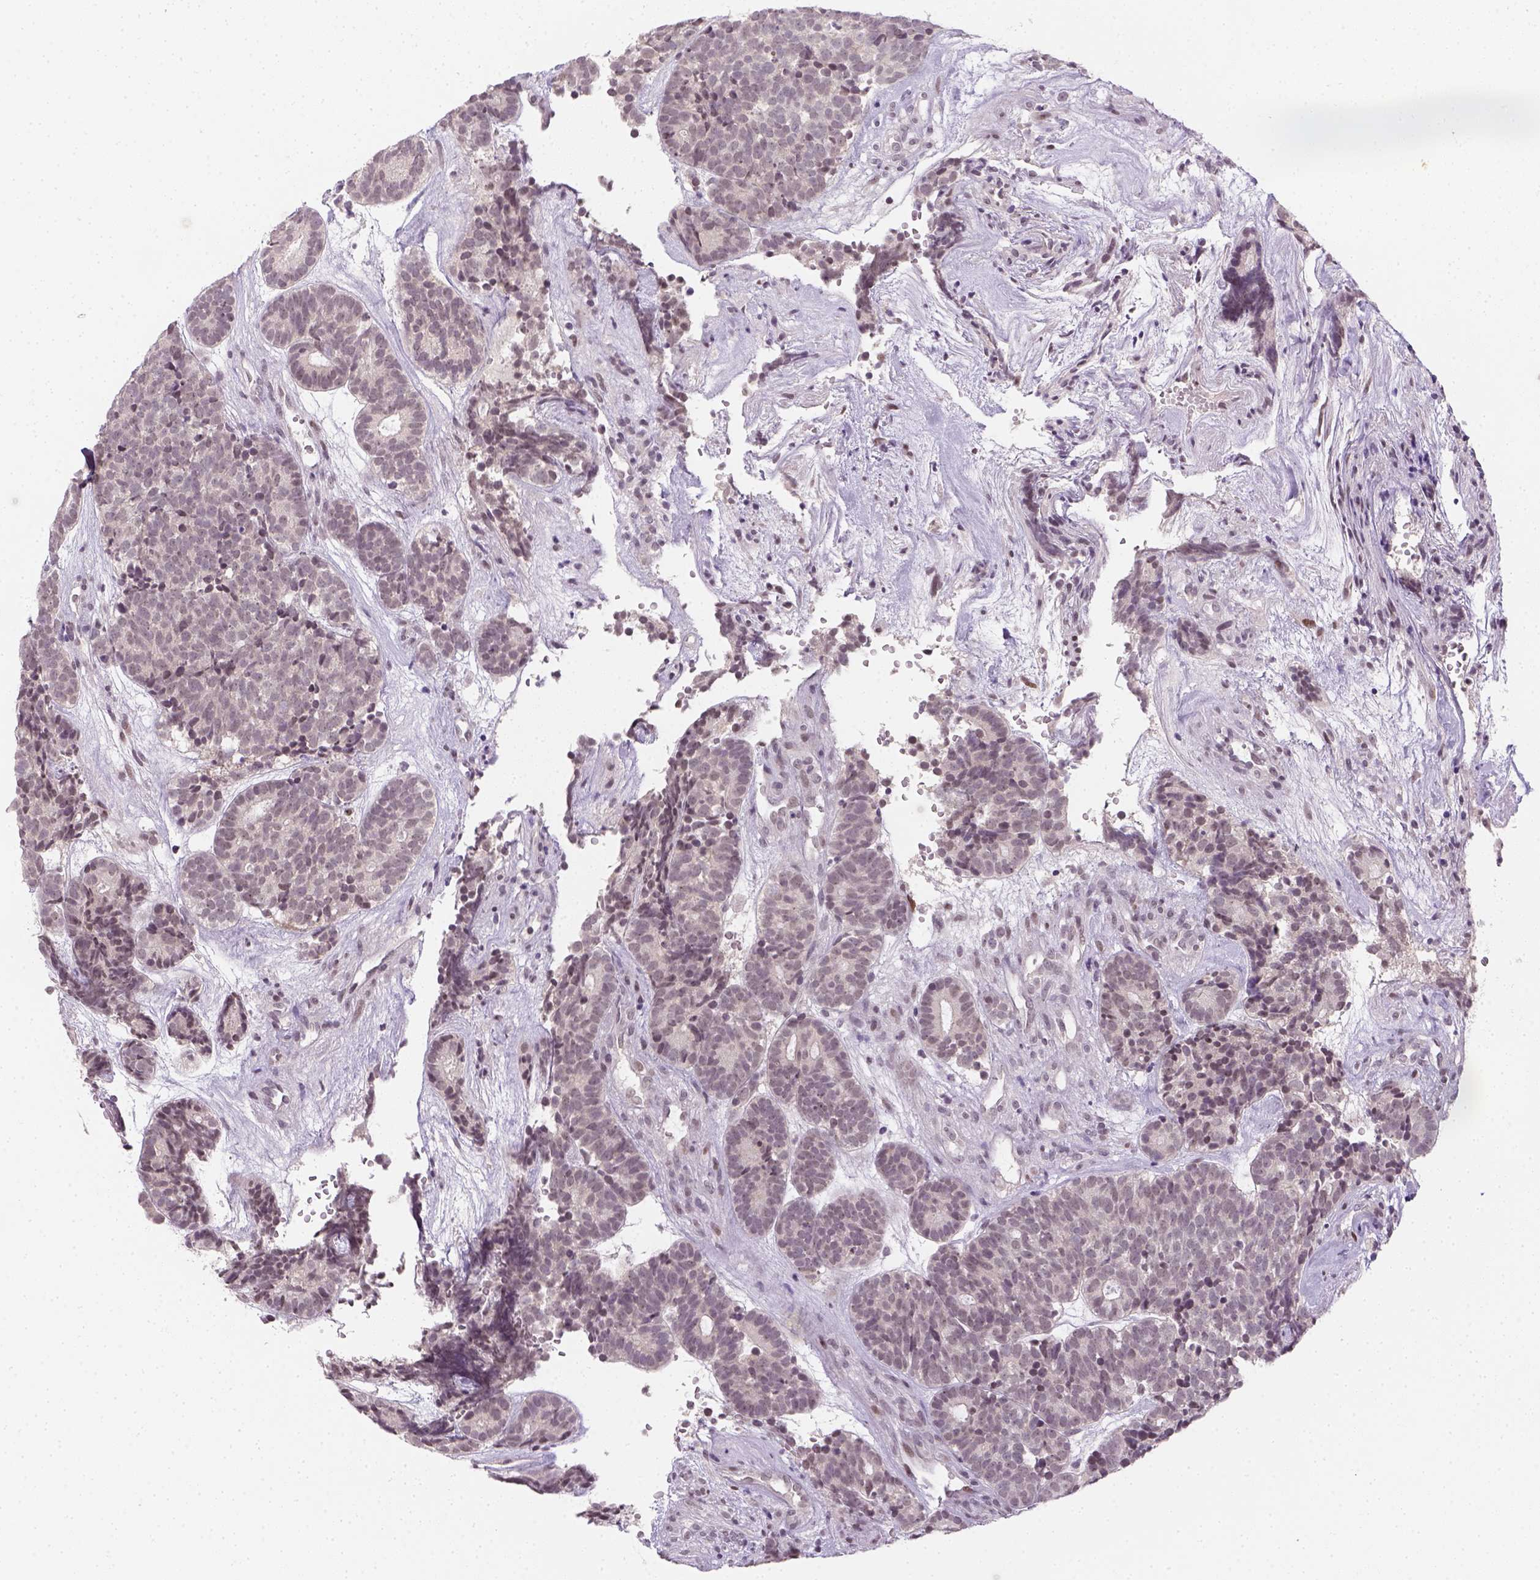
{"staining": {"intensity": "negative", "quantity": "none", "location": "none"}, "tissue": "head and neck cancer", "cell_type": "Tumor cells", "image_type": "cancer", "snomed": [{"axis": "morphology", "description": "Adenocarcinoma, NOS"}, {"axis": "topography", "description": "Head-Neck"}], "caption": "Immunohistochemistry (IHC) micrograph of human head and neck cancer stained for a protein (brown), which demonstrates no staining in tumor cells.", "gene": "MAGEB3", "patient": {"sex": "female", "age": 81}}